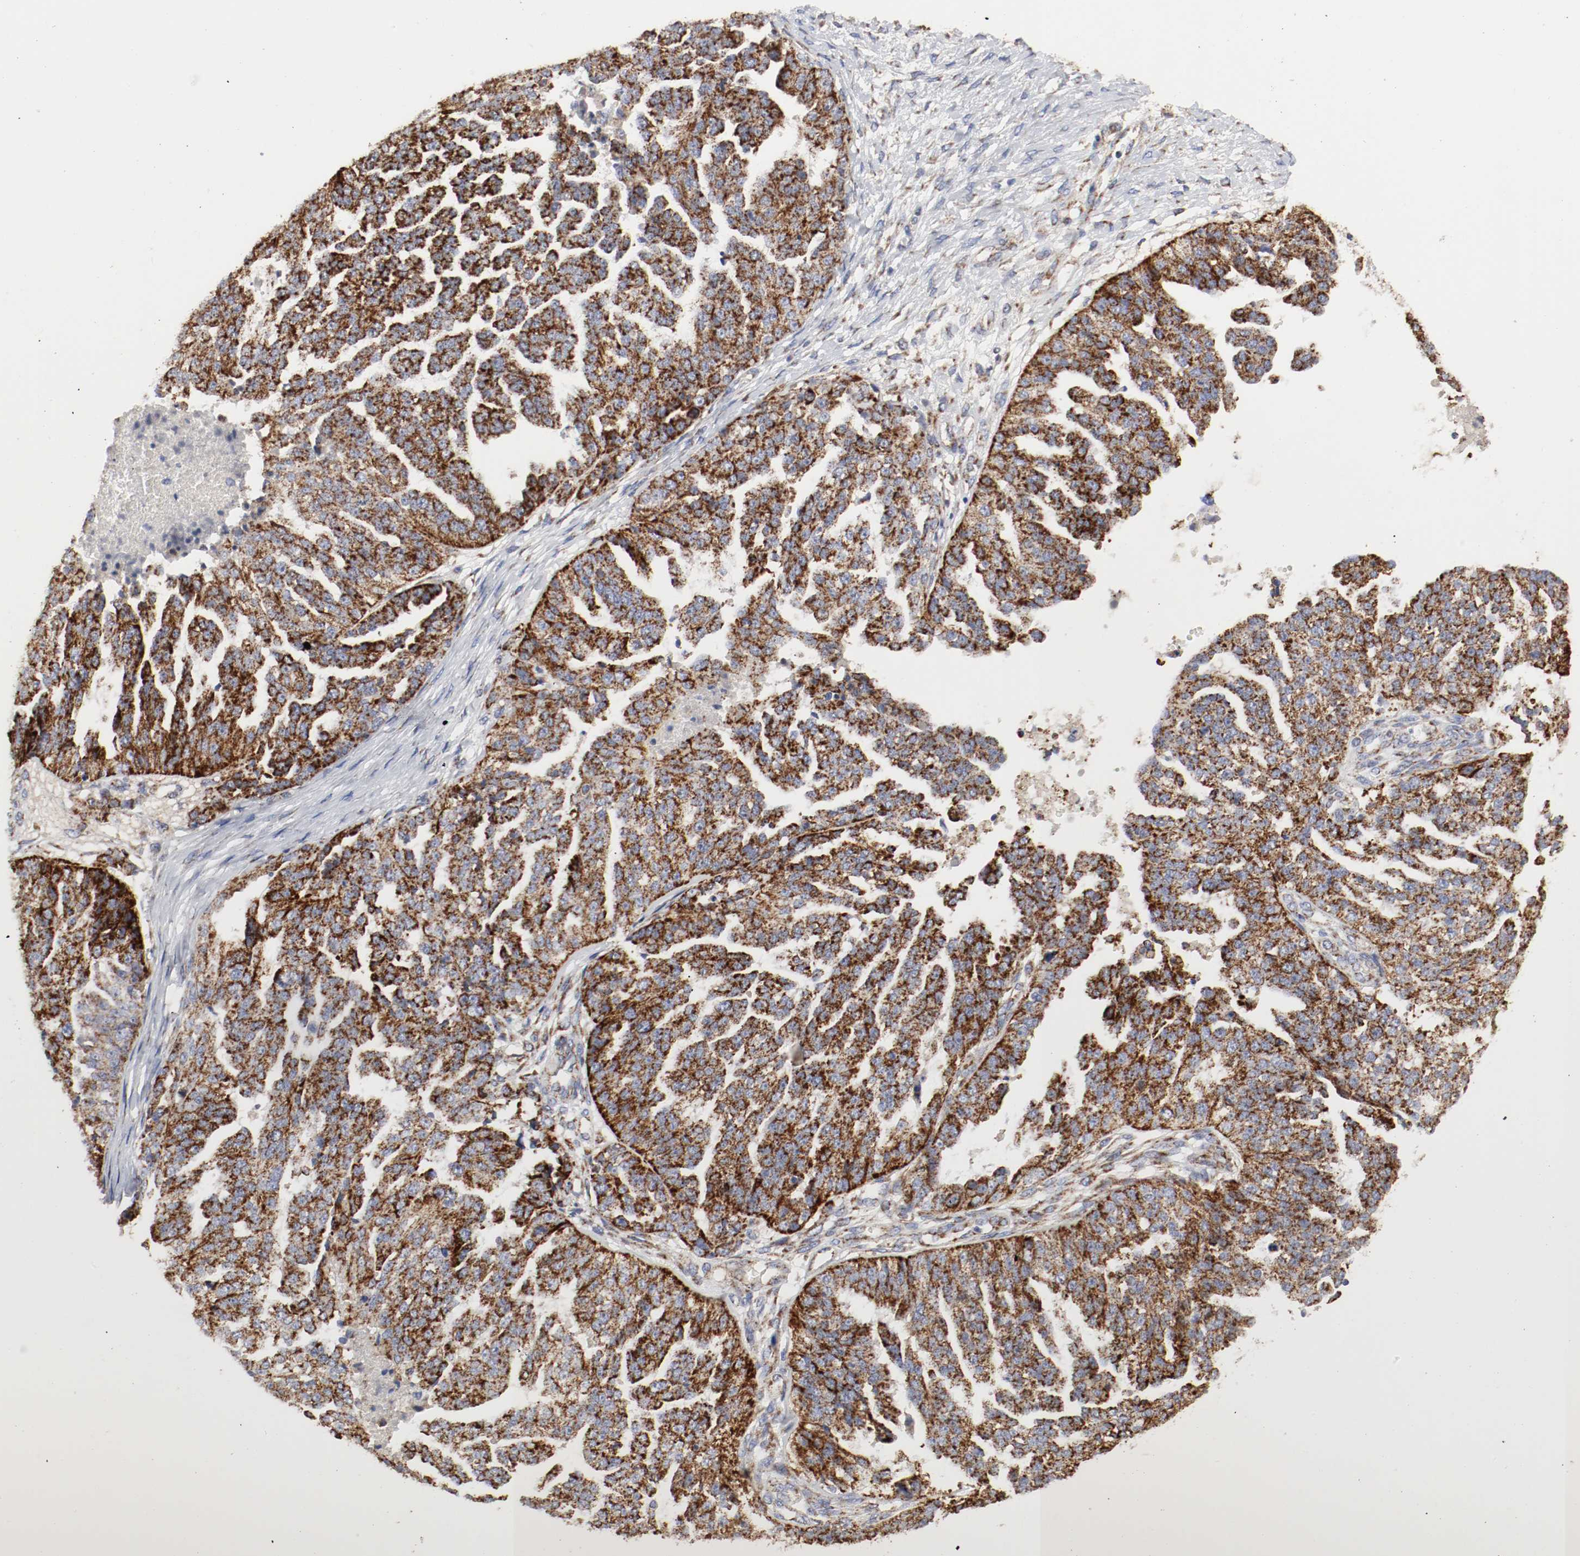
{"staining": {"intensity": "strong", "quantity": ">75%", "location": "cytoplasmic/membranous"}, "tissue": "ovarian cancer", "cell_type": "Tumor cells", "image_type": "cancer", "snomed": [{"axis": "morphology", "description": "Cystadenocarcinoma, serous, NOS"}, {"axis": "topography", "description": "Ovary"}], "caption": "Human ovarian cancer stained with a protein marker demonstrates strong staining in tumor cells.", "gene": "AFG3L2", "patient": {"sex": "female", "age": 58}}